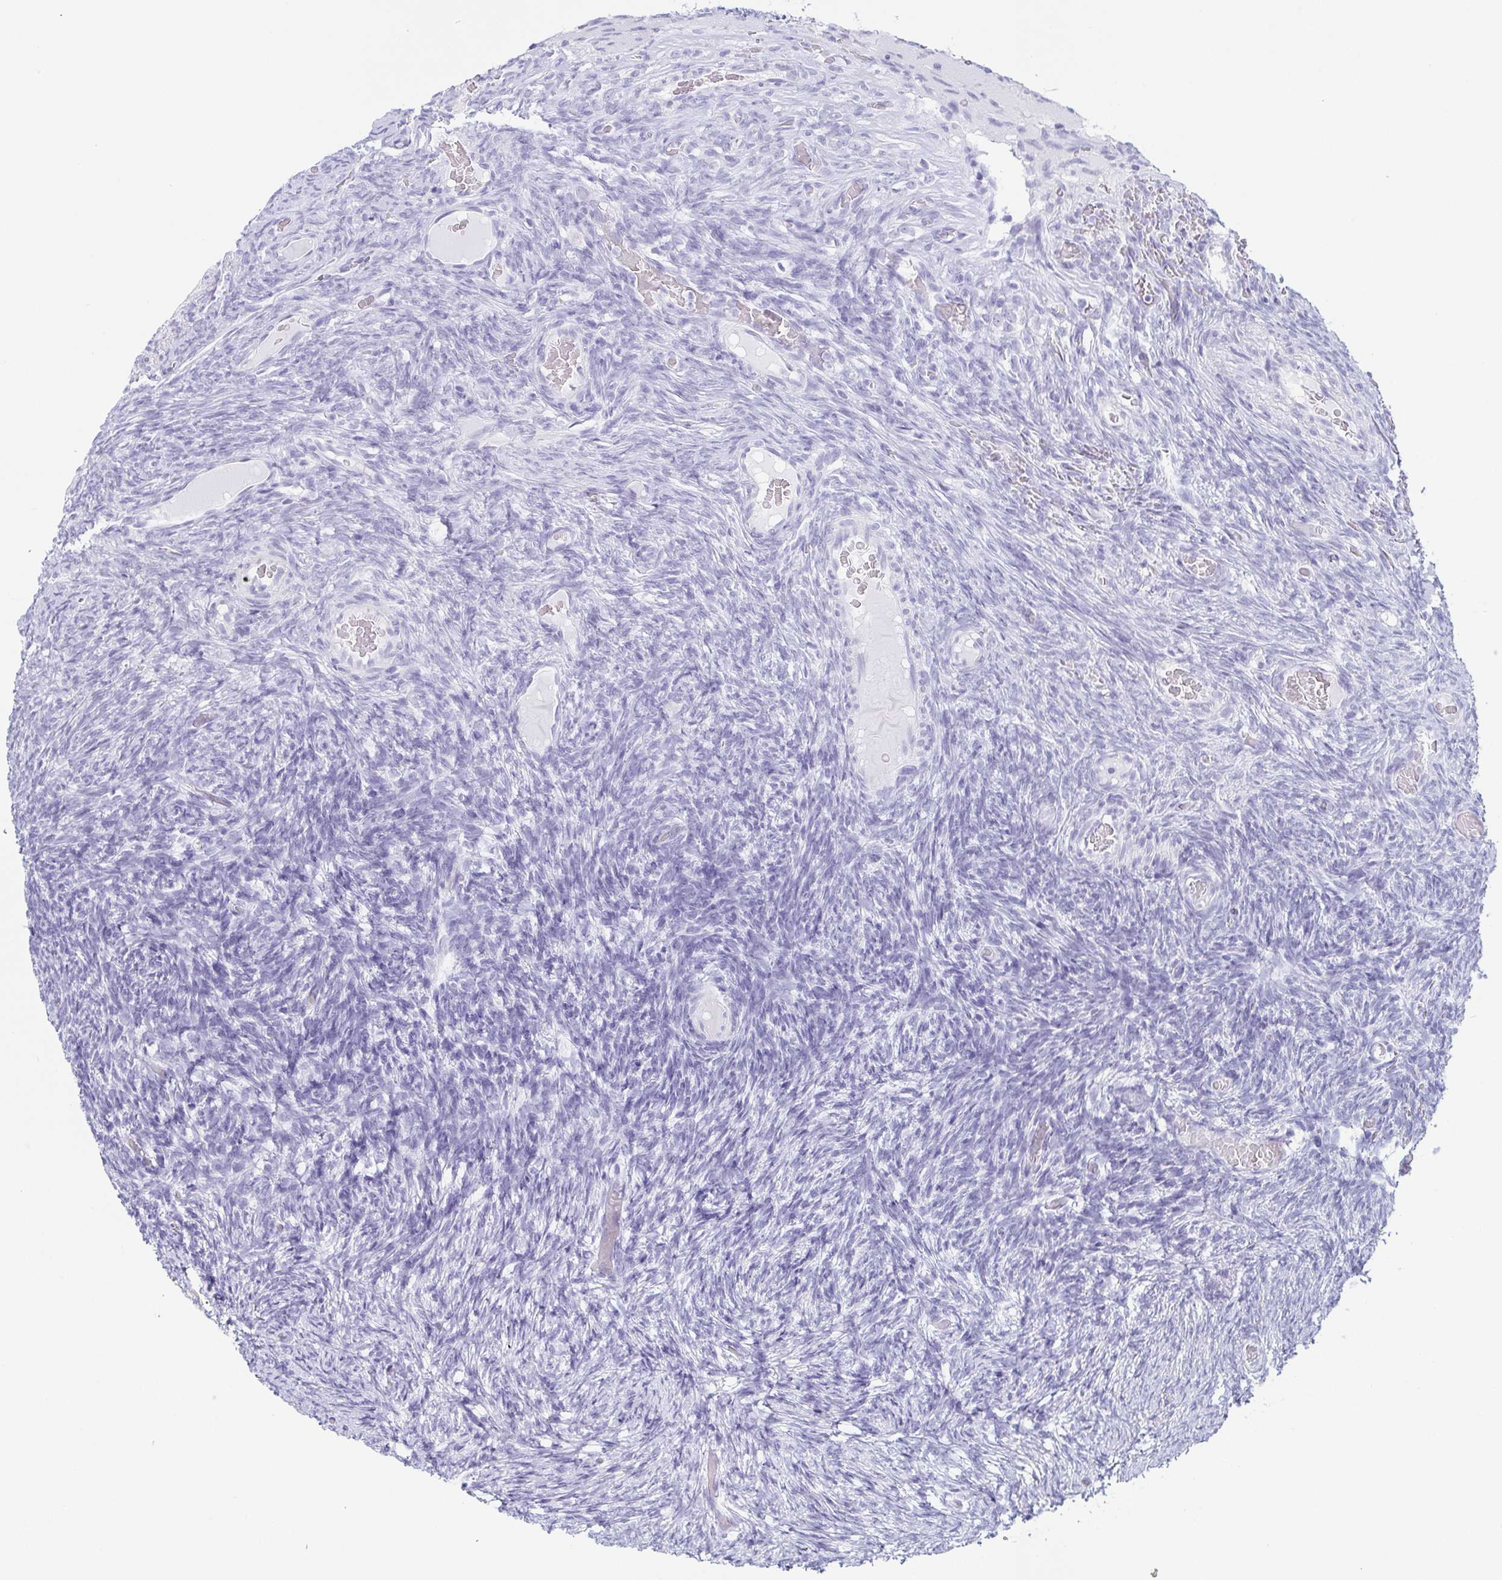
{"staining": {"intensity": "negative", "quantity": "none", "location": "none"}, "tissue": "ovary", "cell_type": "Ovarian stroma cells", "image_type": "normal", "snomed": [{"axis": "morphology", "description": "Normal tissue, NOS"}, {"axis": "topography", "description": "Ovary"}], "caption": "The immunohistochemistry (IHC) micrograph has no significant positivity in ovarian stroma cells of ovary.", "gene": "PRR27", "patient": {"sex": "female", "age": 34}}